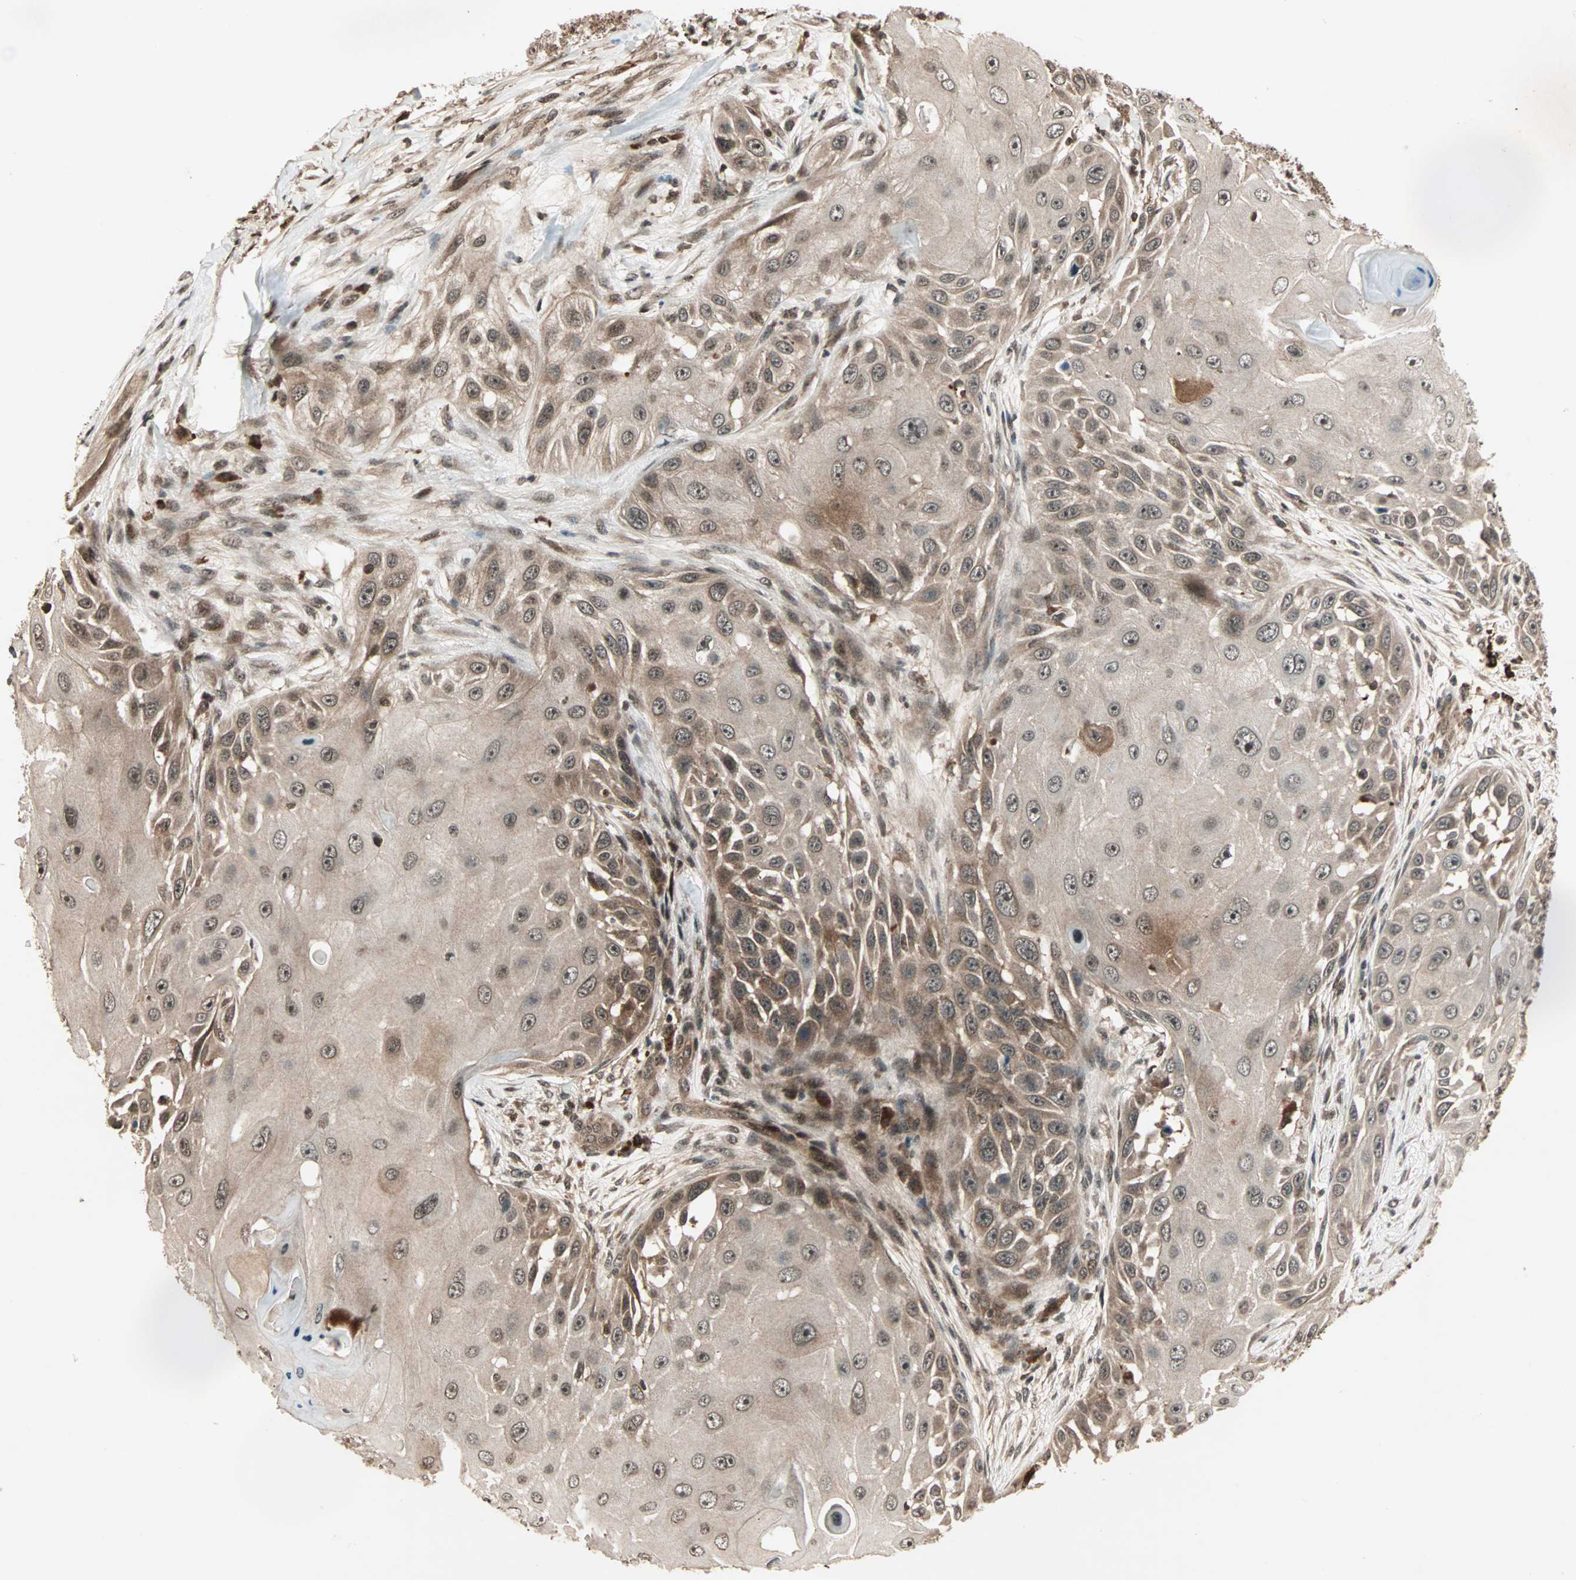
{"staining": {"intensity": "moderate", "quantity": ">75%", "location": "cytoplasmic/membranous"}, "tissue": "skin cancer", "cell_type": "Tumor cells", "image_type": "cancer", "snomed": [{"axis": "morphology", "description": "Squamous cell carcinoma, NOS"}, {"axis": "topography", "description": "Skin"}], "caption": "Skin cancer tissue reveals moderate cytoplasmic/membranous positivity in approximately >75% of tumor cells The protein is stained brown, and the nuclei are stained in blue (DAB IHC with brightfield microscopy, high magnification).", "gene": "RFFL", "patient": {"sex": "female", "age": 44}}